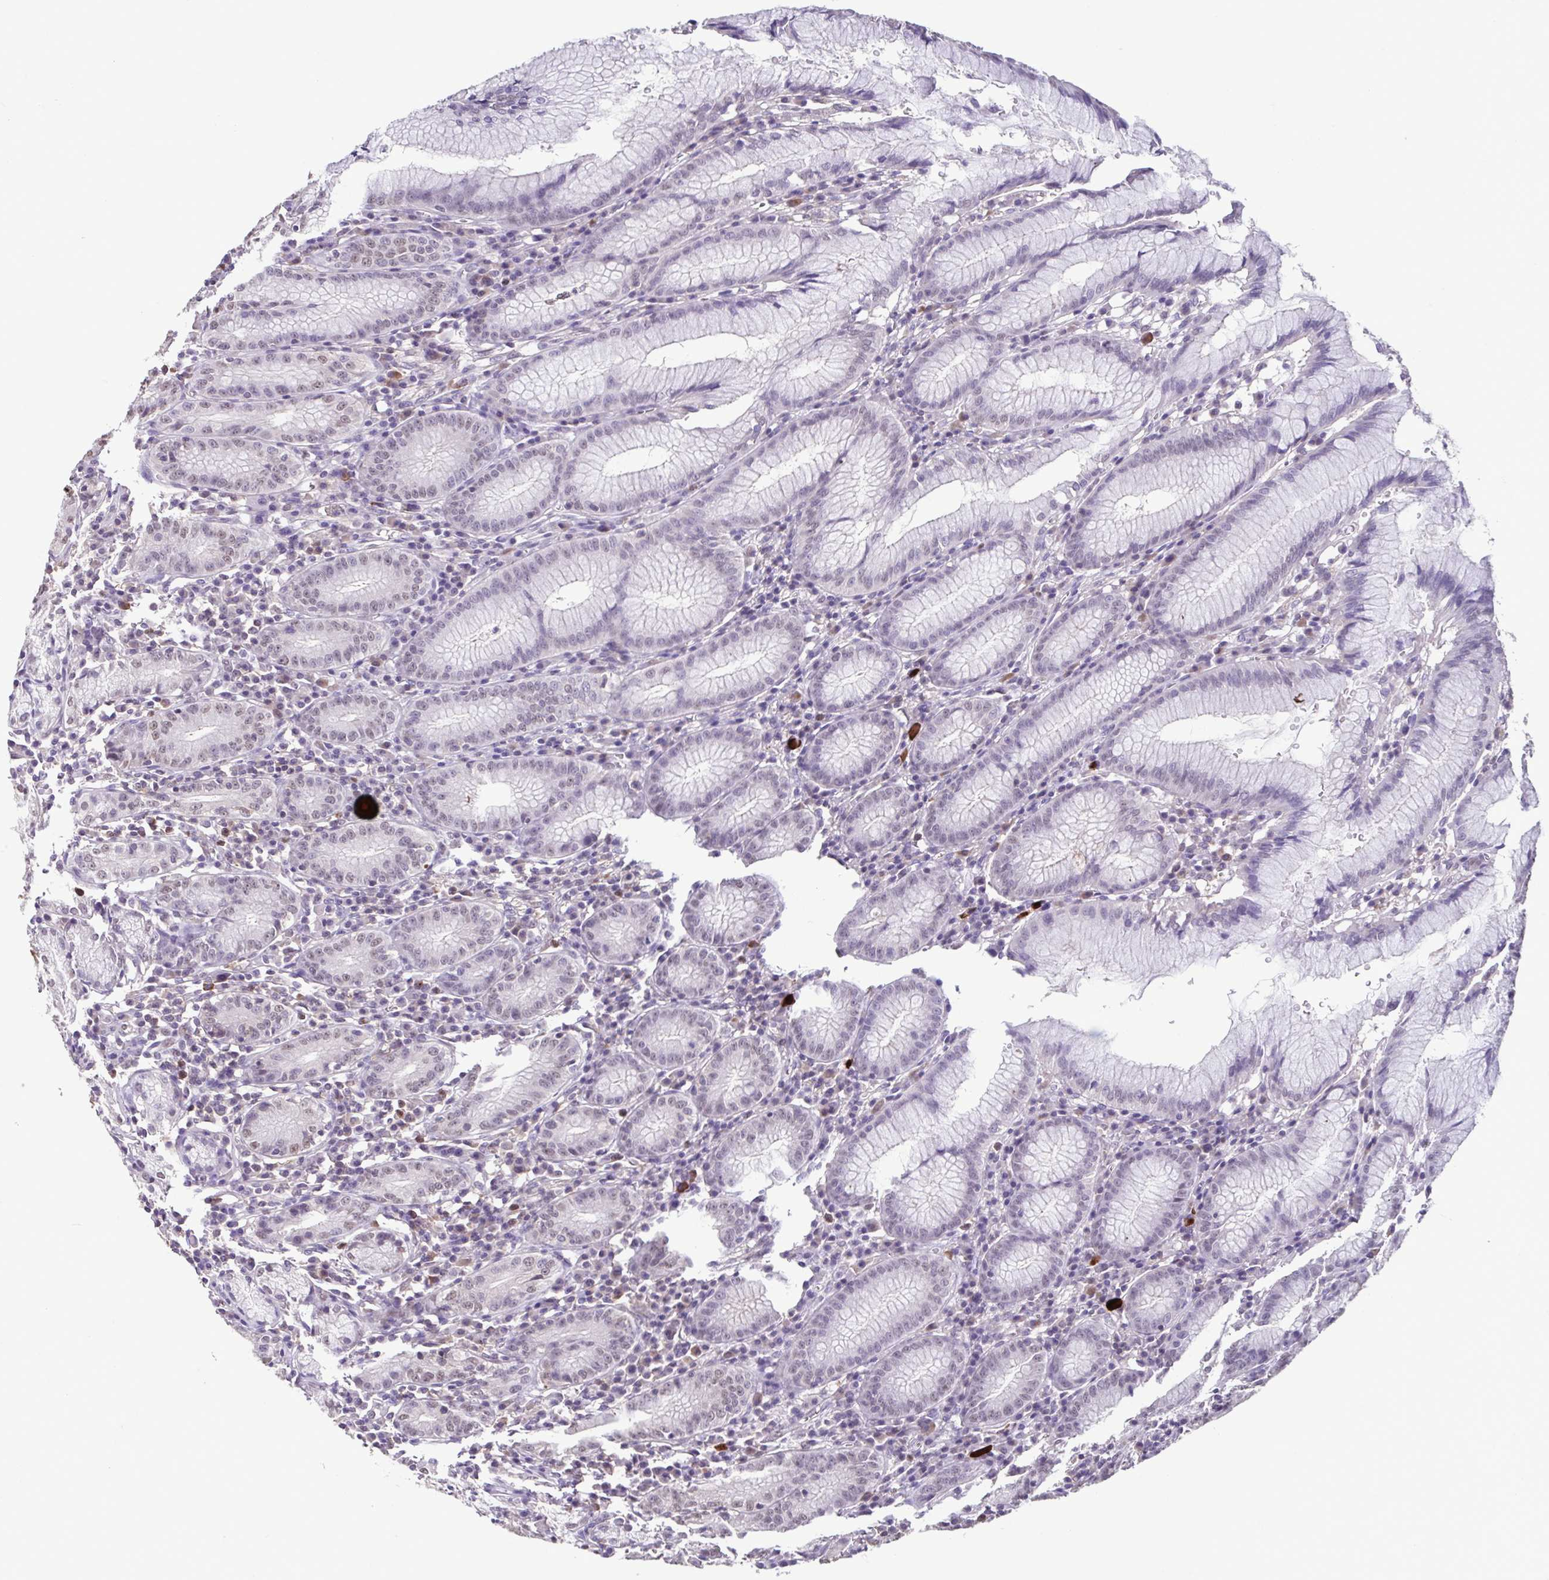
{"staining": {"intensity": "weak", "quantity": "<25%", "location": "cytoplasmic/membranous,nuclear"}, "tissue": "stomach", "cell_type": "Glandular cells", "image_type": "normal", "snomed": [{"axis": "morphology", "description": "Normal tissue, NOS"}, {"axis": "topography", "description": "Stomach"}], "caption": "This is an immunohistochemistry photomicrograph of benign human stomach. There is no expression in glandular cells.", "gene": "ACTRT3", "patient": {"sex": "male", "age": 55}}